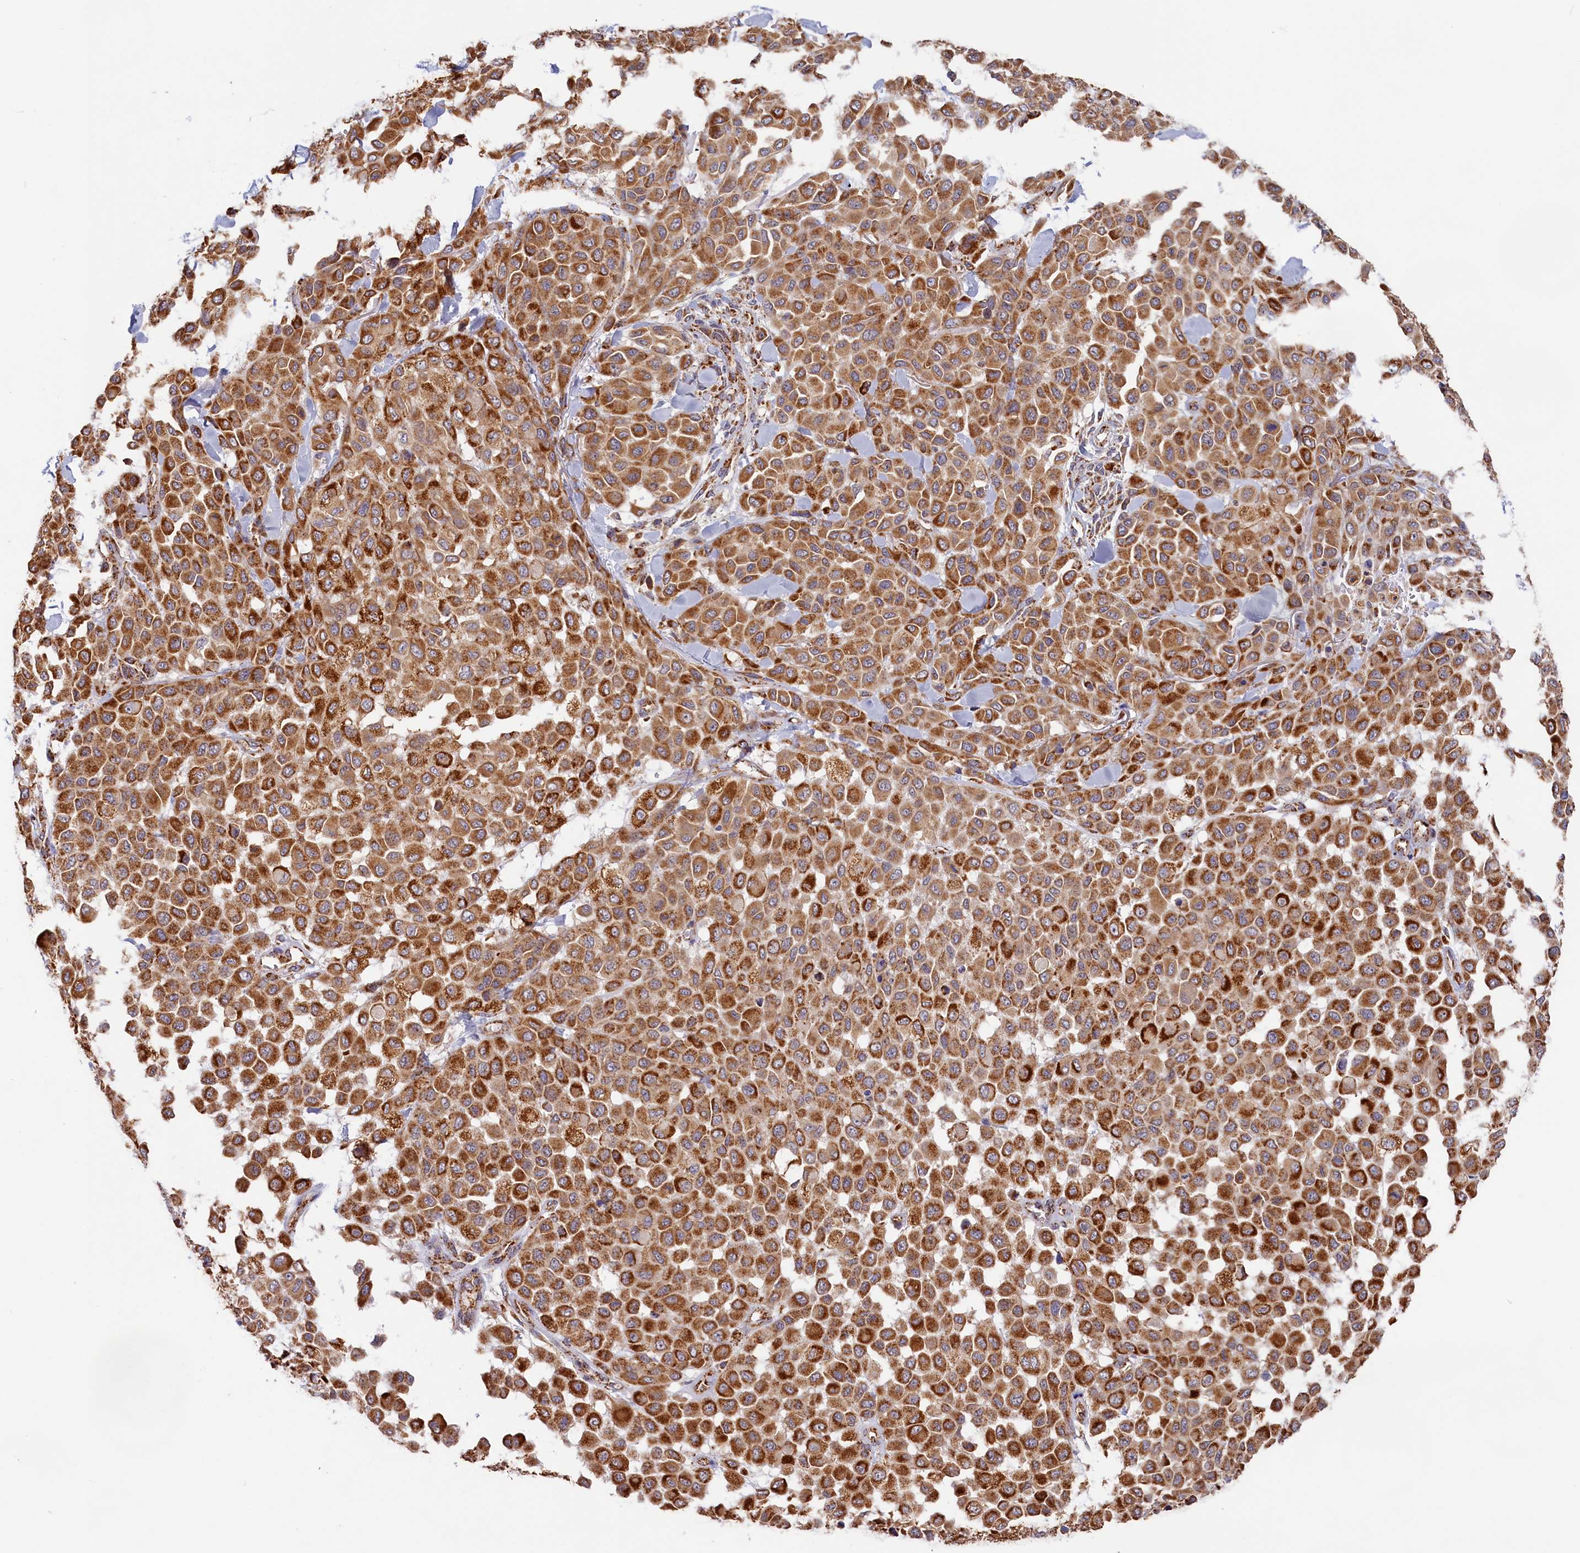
{"staining": {"intensity": "strong", "quantity": ">75%", "location": "cytoplasmic/membranous"}, "tissue": "melanoma", "cell_type": "Tumor cells", "image_type": "cancer", "snomed": [{"axis": "morphology", "description": "Malignant melanoma, Metastatic site"}, {"axis": "topography", "description": "Skin"}], "caption": "High-magnification brightfield microscopy of malignant melanoma (metastatic site) stained with DAB (brown) and counterstained with hematoxylin (blue). tumor cells exhibit strong cytoplasmic/membranous staining is present in about>75% of cells.", "gene": "MACROD1", "patient": {"sex": "female", "age": 81}}